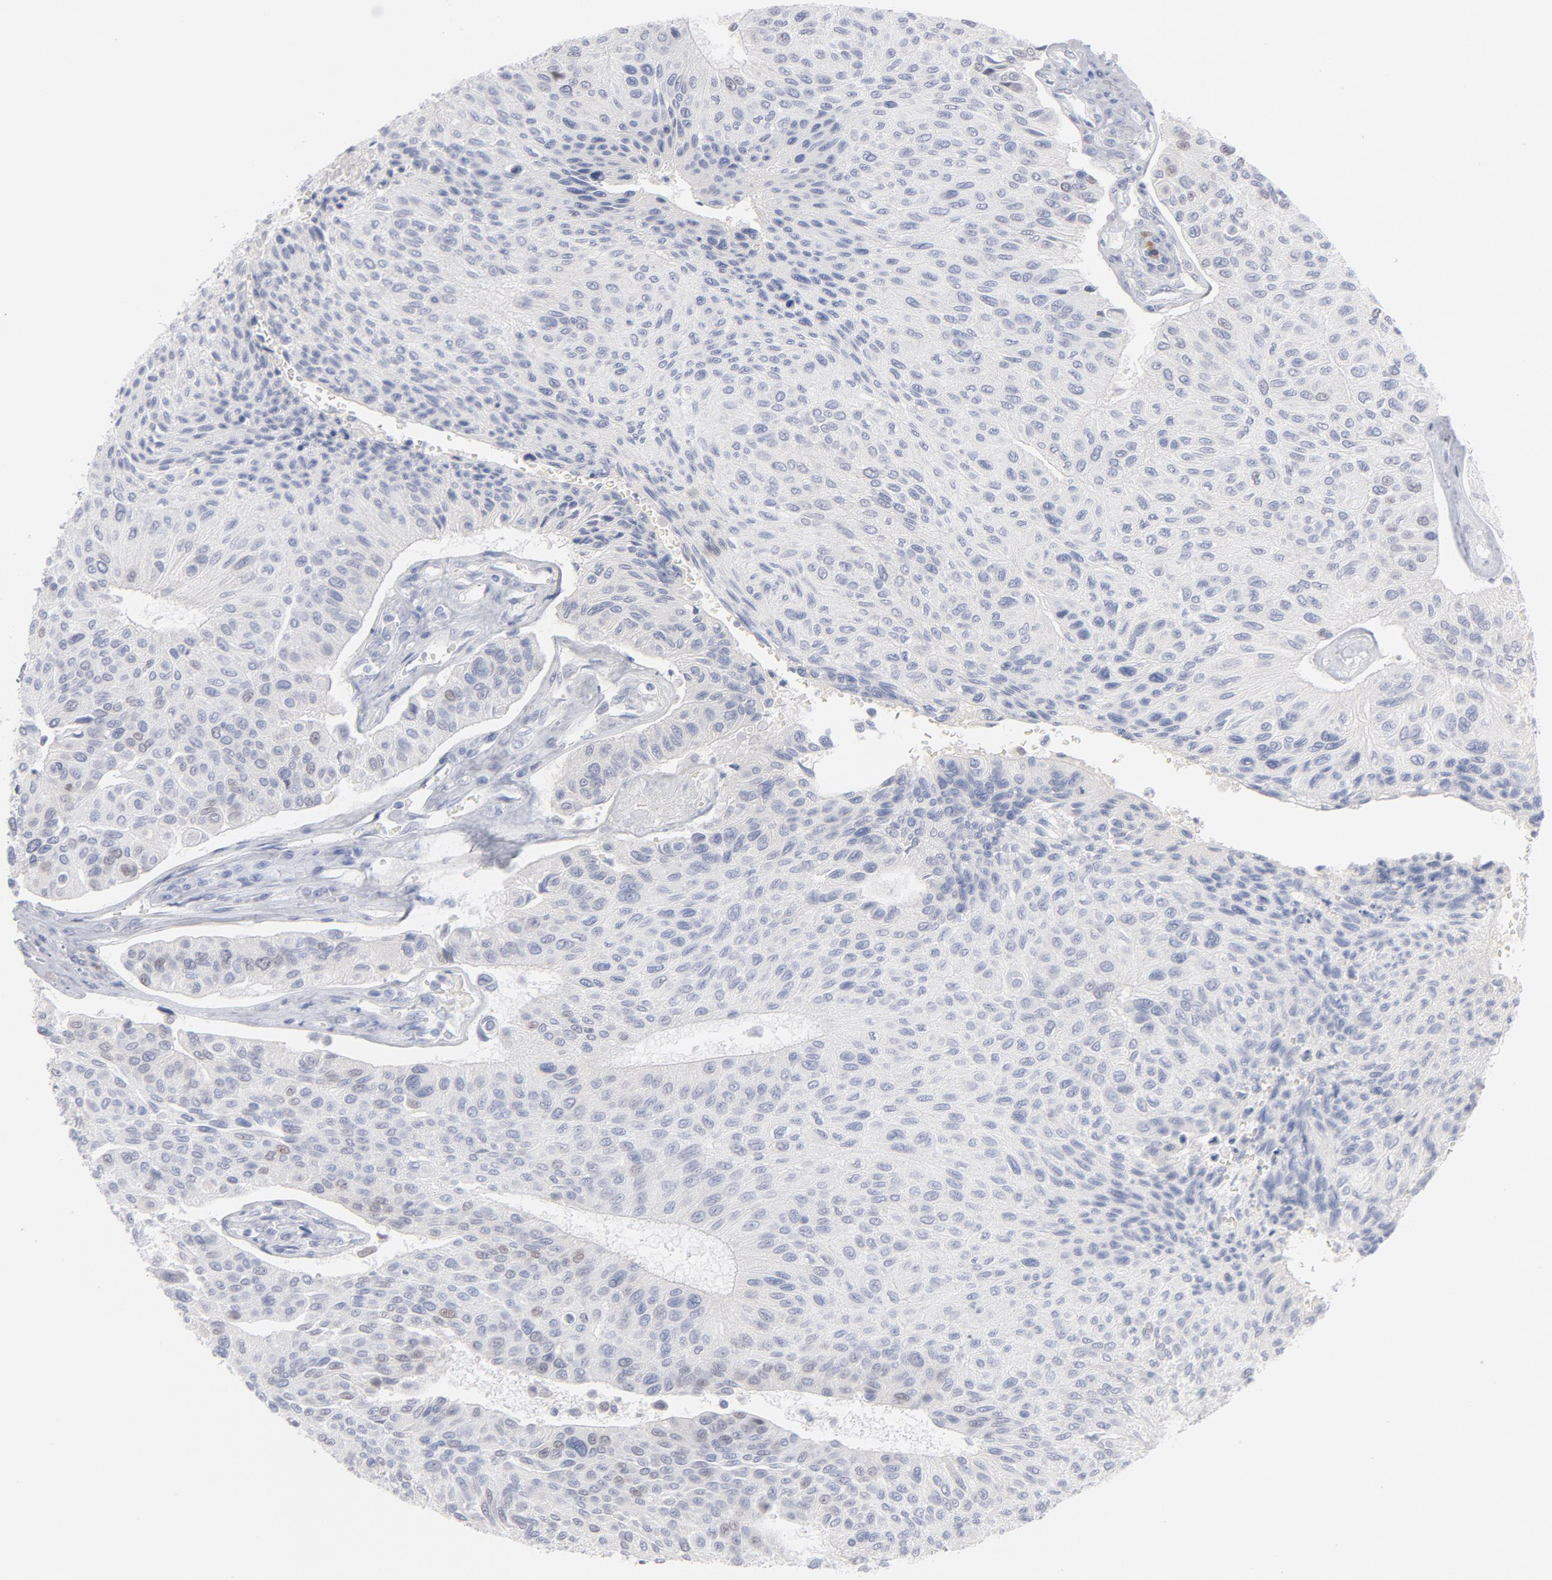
{"staining": {"intensity": "weak", "quantity": "<25%", "location": "nuclear"}, "tissue": "urothelial cancer", "cell_type": "Tumor cells", "image_type": "cancer", "snomed": [{"axis": "morphology", "description": "Urothelial carcinoma, High grade"}, {"axis": "topography", "description": "Urinary bladder"}], "caption": "Micrograph shows no significant protein expression in tumor cells of urothelial carcinoma (high-grade).", "gene": "MCM7", "patient": {"sex": "male", "age": 66}}